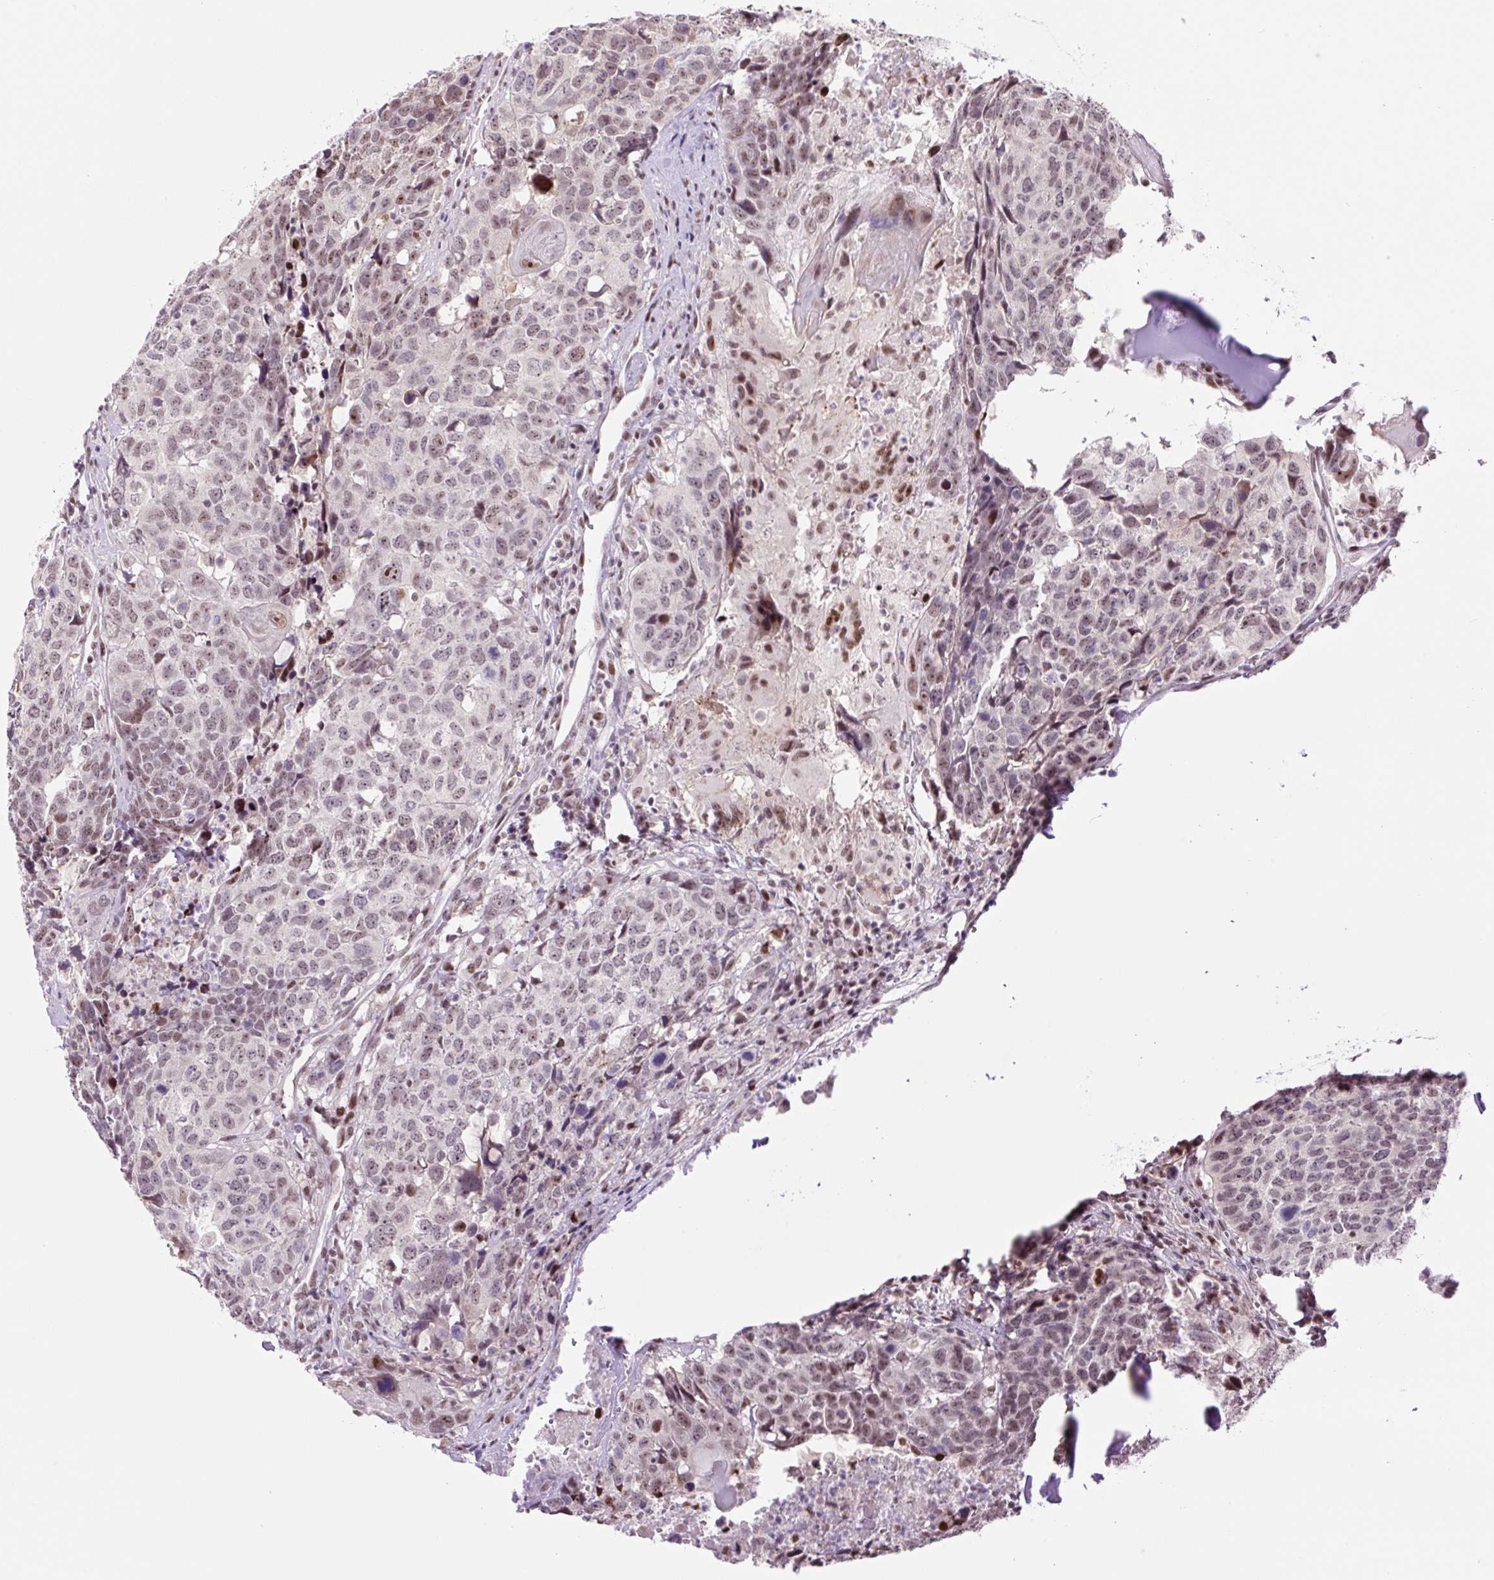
{"staining": {"intensity": "weak", "quantity": "<25%", "location": "nuclear"}, "tissue": "head and neck cancer", "cell_type": "Tumor cells", "image_type": "cancer", "snomed": [{"axis": "morphology", "description": "Normal tissue, NOS"}, {"axis": "morphology", "description": "Squamous cell carcinoma, NOS"}, {"axis": "topography", "description": "Skeletal muscle"}, {"axis": "topography", "description": "Vascular tissue"}, {"axis": "topography", "description": "Peripheral nerve tissue"}, {"axis": "topography", "description": "Head-Neck"}], "caption": "The immunohistochemistry photomicrograph has no significant positivity in tumor cells of head and neck cancer (squamous cell carcinoma) tissue.", "gene": "TAF1A", "patient": {"sex": "male", "age": 66}}